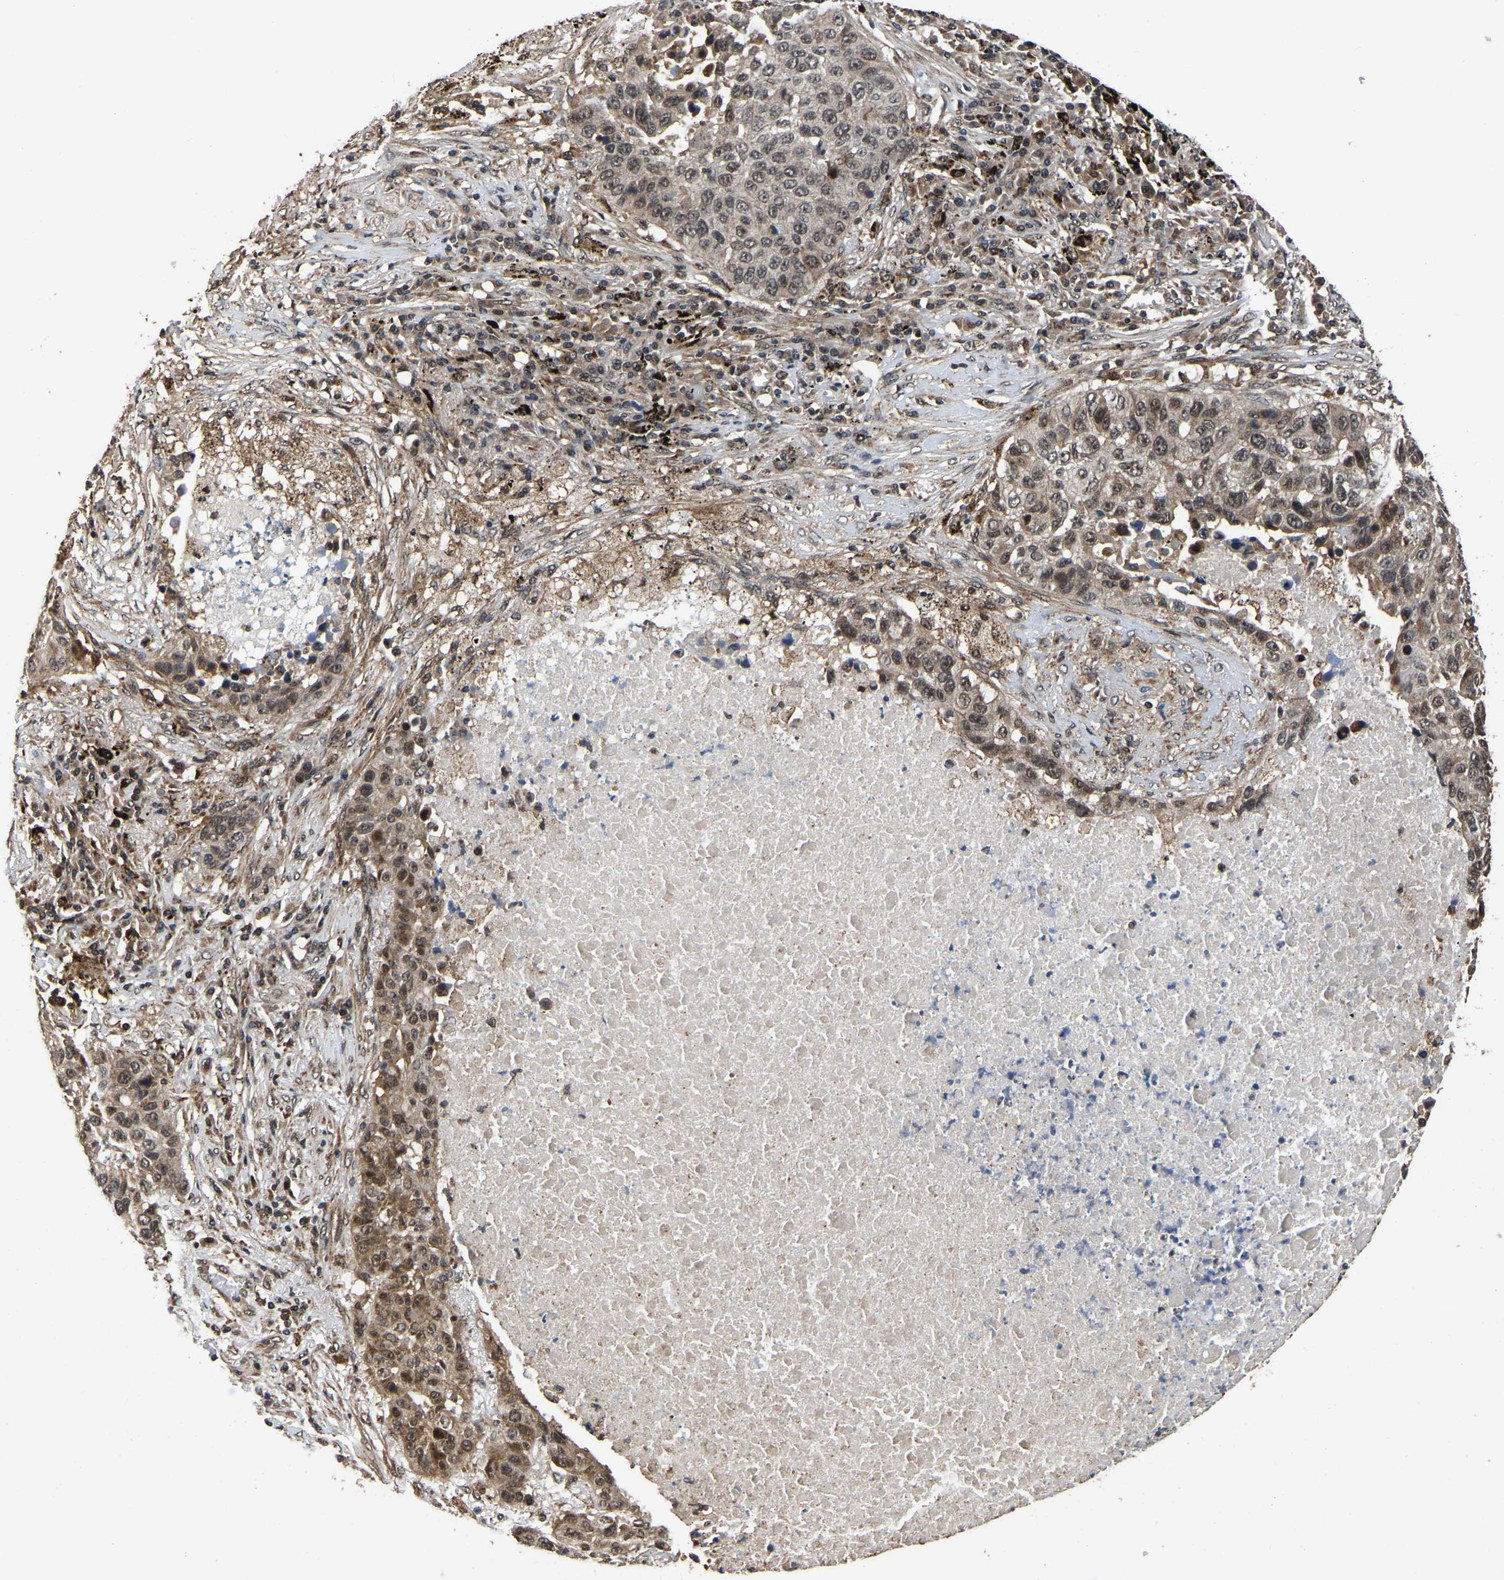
{"staining": {"intensity": "moderate", "quantity": ">75%", "location": "nuclear"}, "tissue": "lung cancer", "cell_type": "Tumor cells", "image_type": "cancer", "snomed": [{"axis": "morphology", "description": "Squamous cell carcinoma, NOS"}, {"axis": "topography", "description": "Lung"}], "caption": "Moderate nuclear expression is appreciated in approximately >75% of tumor cells in lung squamous cell carcinoma. The protein of interest is stained brown, and the nuclei are stained in blue (DAB IHC with brightfield microscopy, high magnification).", "gene": "CIAO1", "patient": {"sex": "male", "age": 57}}